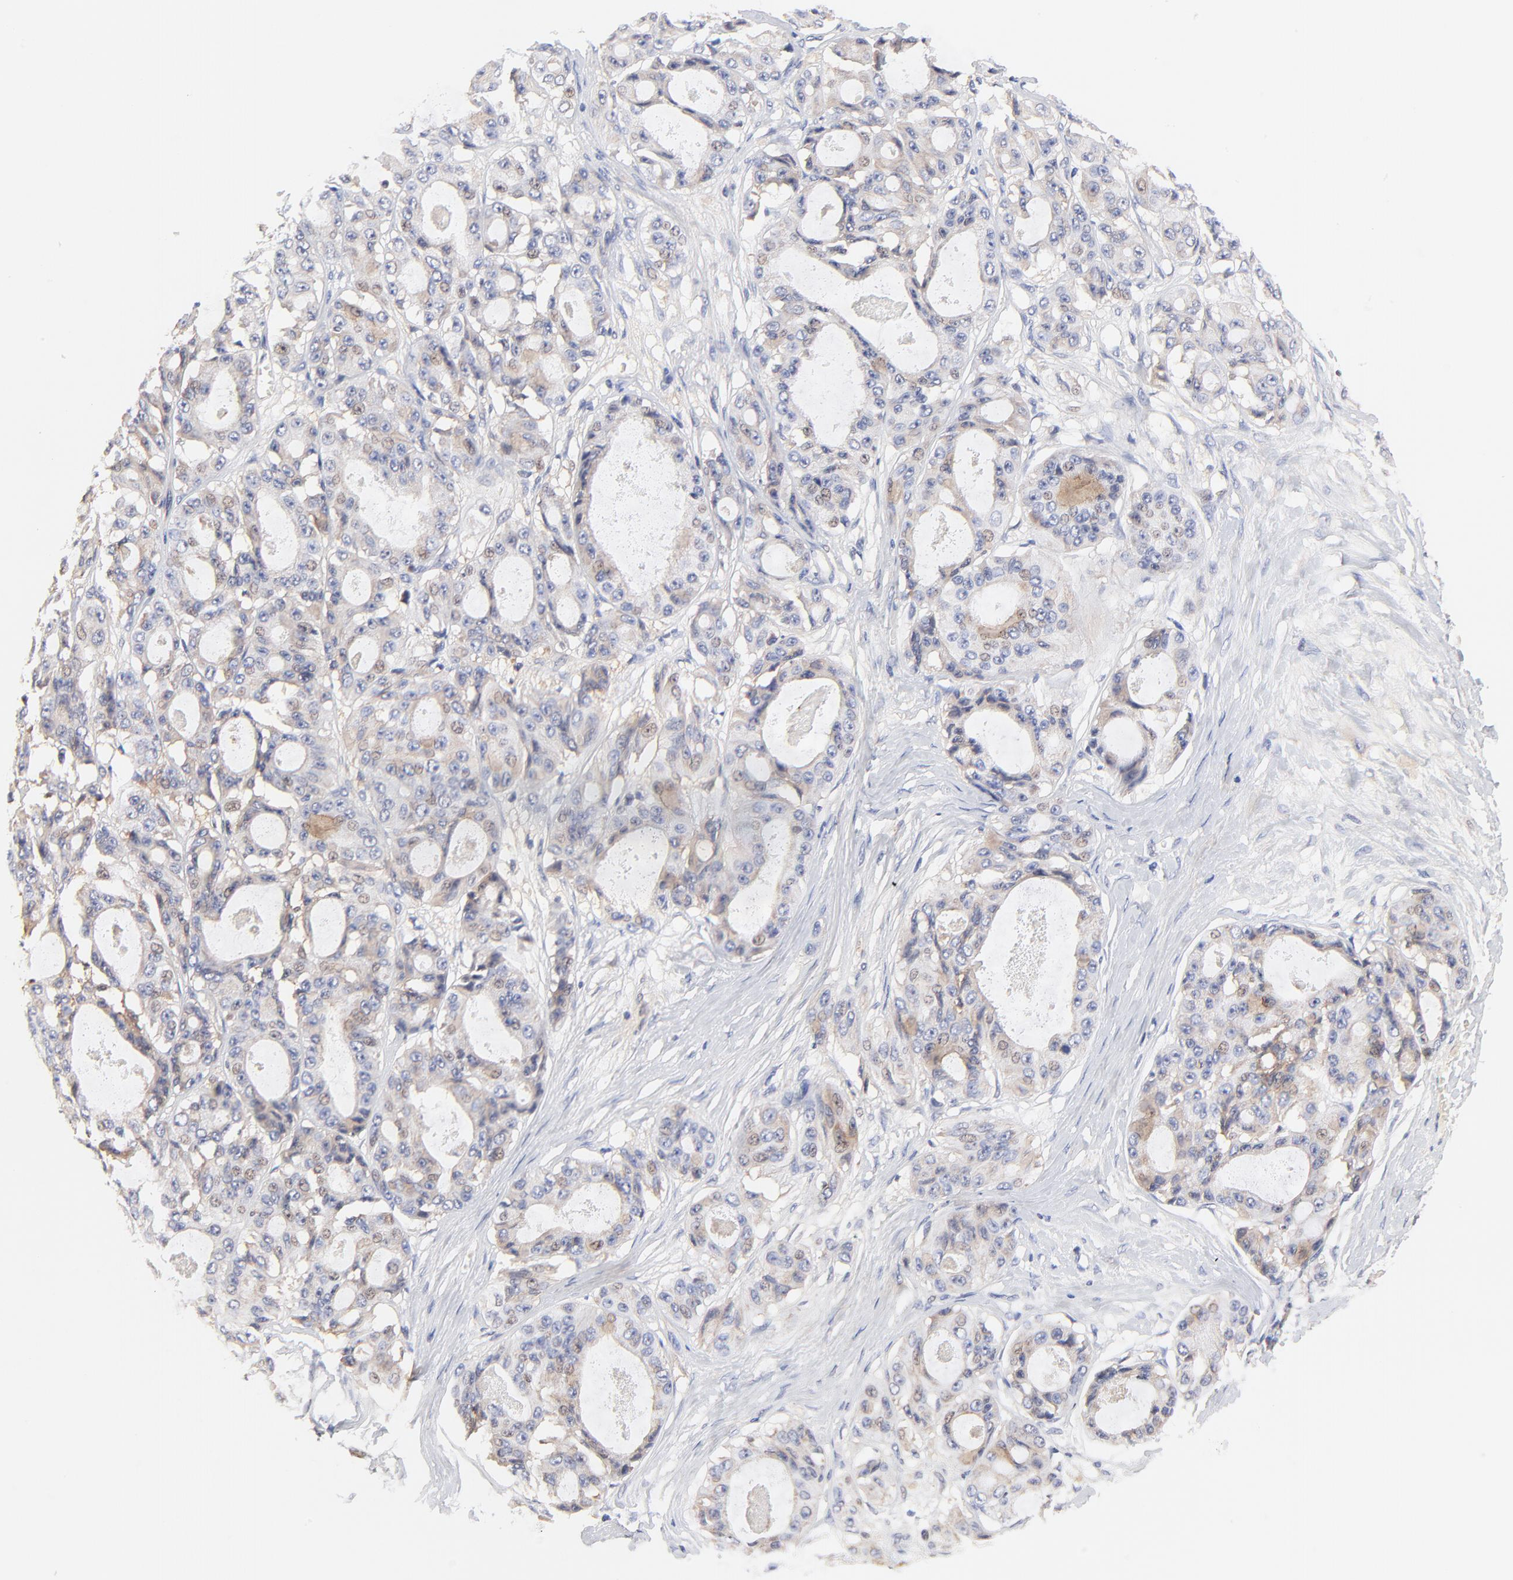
{"staining": {"intensity": "weak", "quantity": "<25%", "location": "cytoplasmic/membranous"}, "tissue": "ovarian cancer", "cell_type": "Tumor cells", "image_type": "cancer", "snomed": [{"axis": "morphology", "description": "Carcinoma, endometroid"}, {"axis": "topography", "description": "Ovary"}], "caption": "Ovarian cancer (endometroid carcinoma) was stained to show a protein in brown. There is no significant positivity in tumor cells.", "gene": "PTK7", "patient": {"sex": "female", "age": 61}}